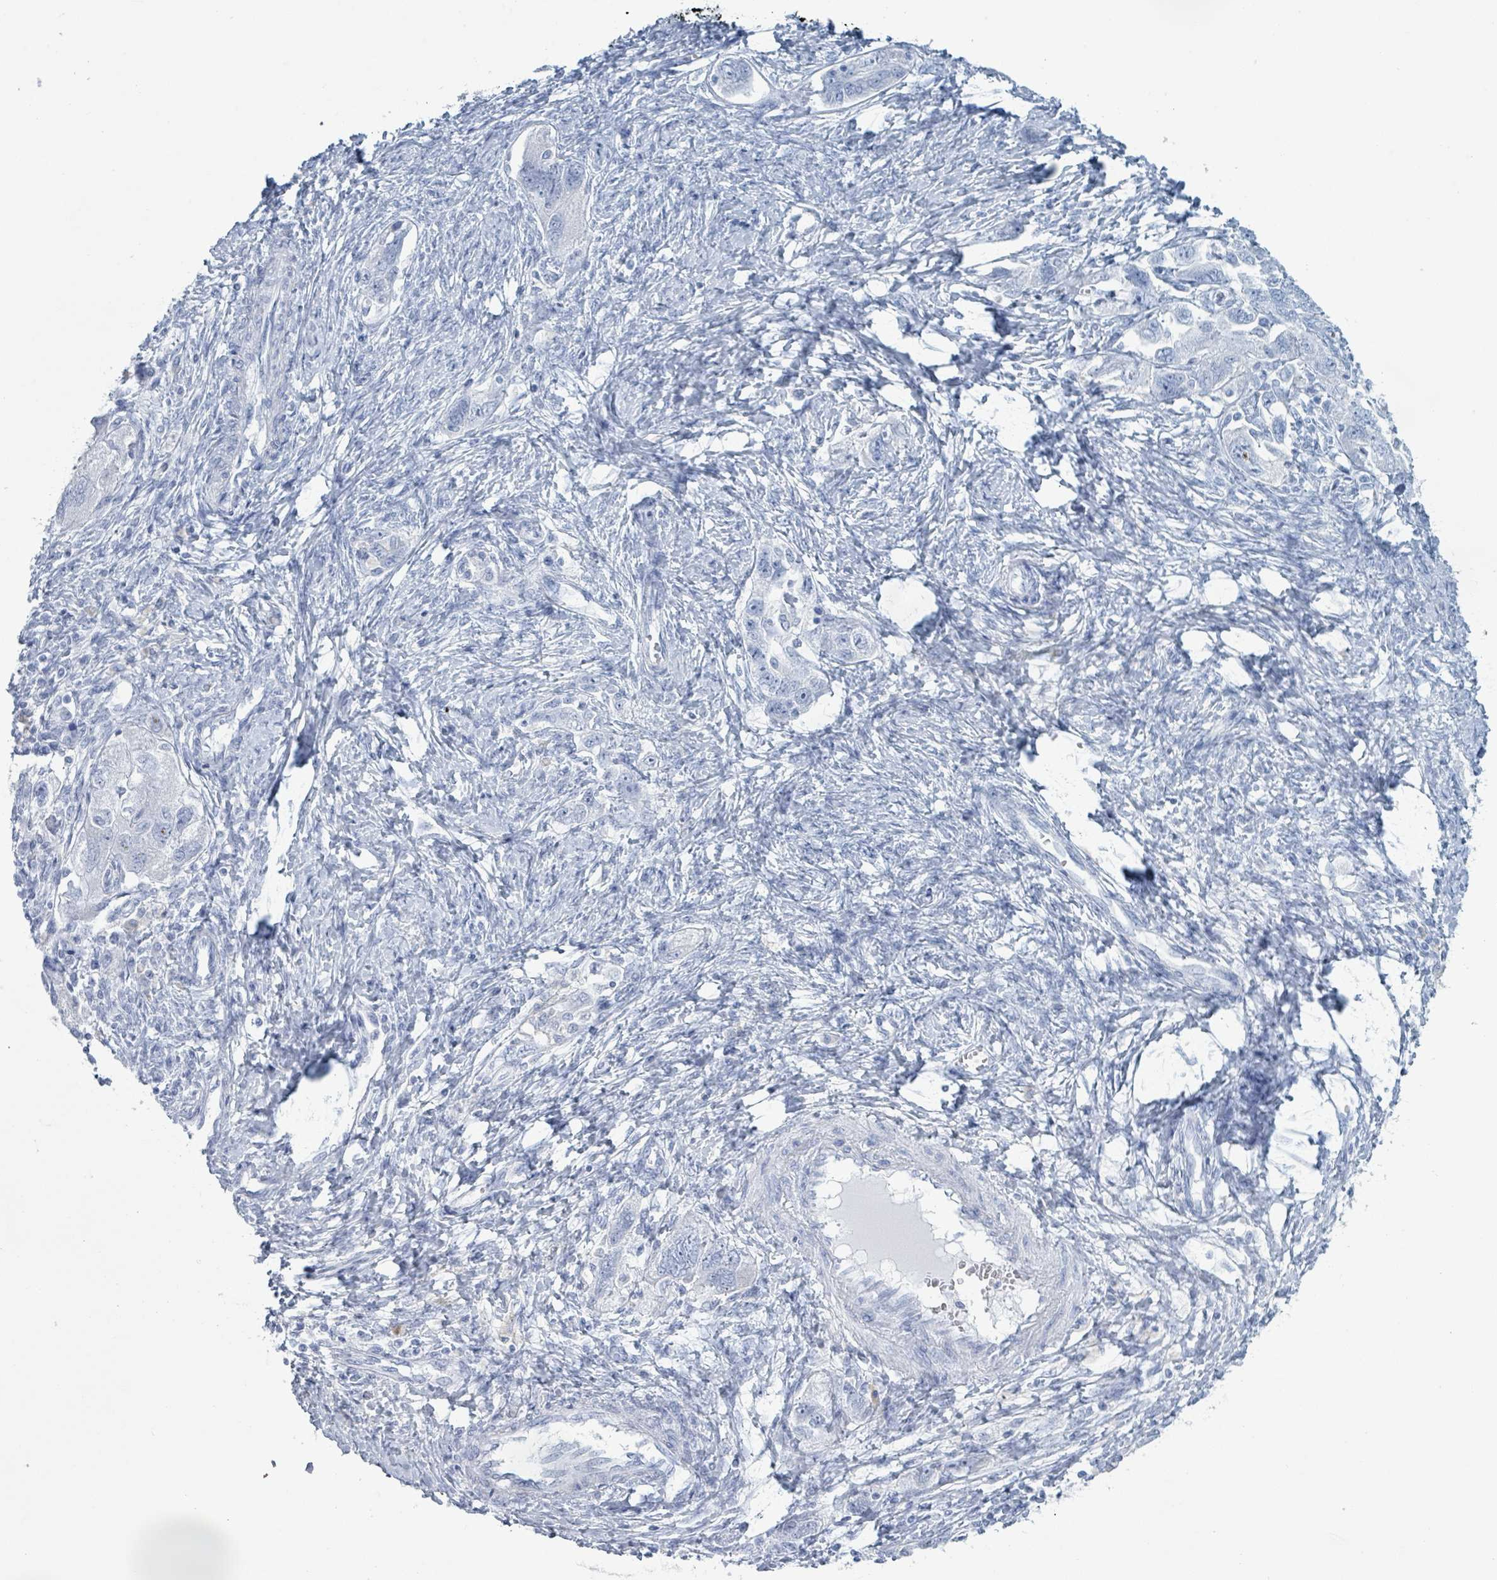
{"staining": {"intensity": "negative", "quantity": "none", "location": "none"}, "tissue": "ovarian cancer", "cell_type": "Tumor cells", "image_type": "cancer", "snomed": [{"axis": "morphology", "description": "Carcinoma, NOS"}, {"axis": "morphology", "description": "Cystadenocarcinoma, serous, NOS"}, {"axis": "topography", "description": "Ovary"}], "caption": "Immunohistochemistry of human ovarian cancer displays no staining in tumor cells.", "gene": "PGA3", "patient": {"sex": "female", "age": 69}}